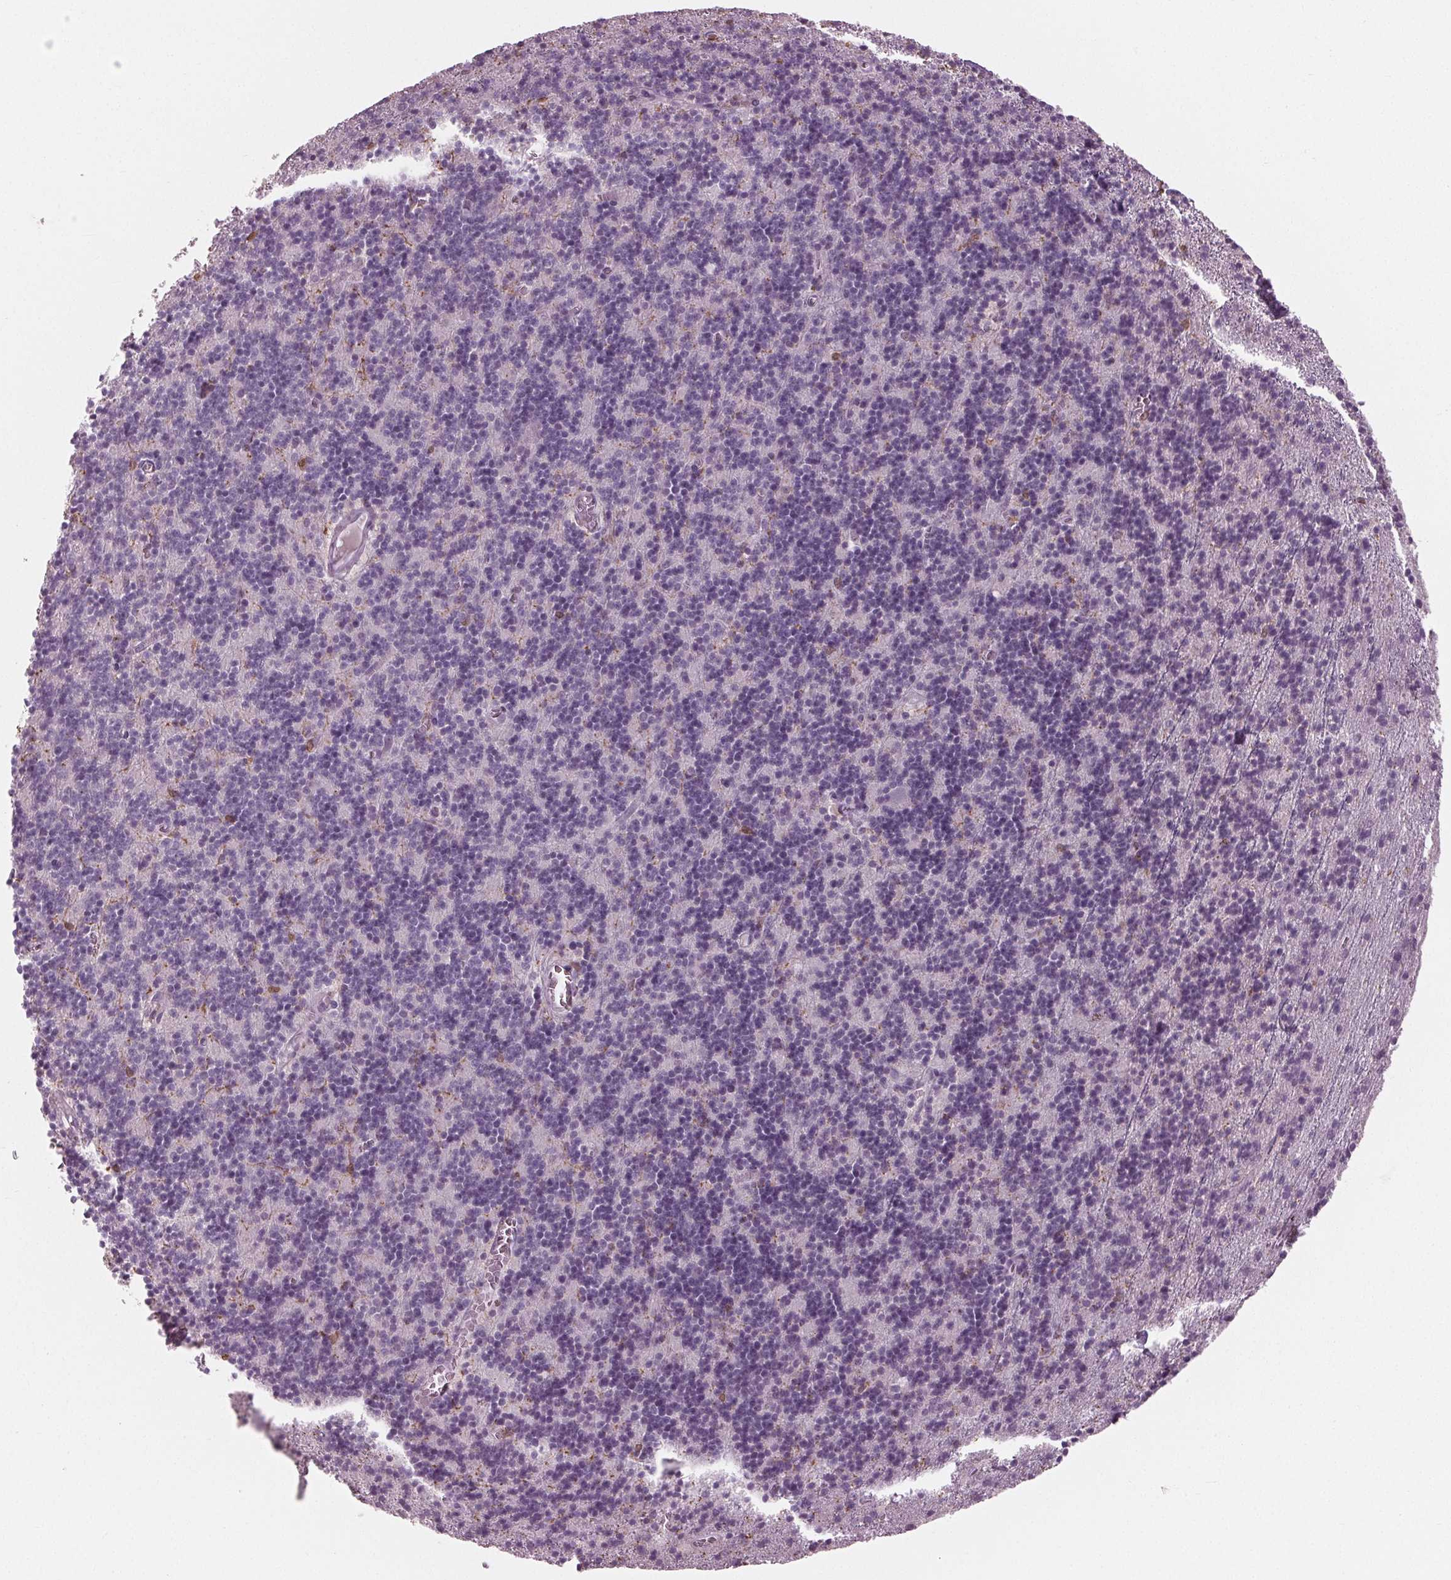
{"staining": {"intensity": "negative", "quantity": "none", "location": "none"}, "tissue": "cerebellum", "cell_type": "Cells in granular layer", "image_type": "normal", "snomed": [{"axis": "morphology", "description": "Normal tissue, NOS"}, {"axis": "topography", "description": "Cerebellum"}], "caption": "High magnification brightfield microscopy of normal cerebellum stained with DAB (brown) and counterstained with hematoxylin (blue): cells in granular layer show no significant positivity.", "gene": "BTLA", "patient": {"sex": "male", "age": 70}}